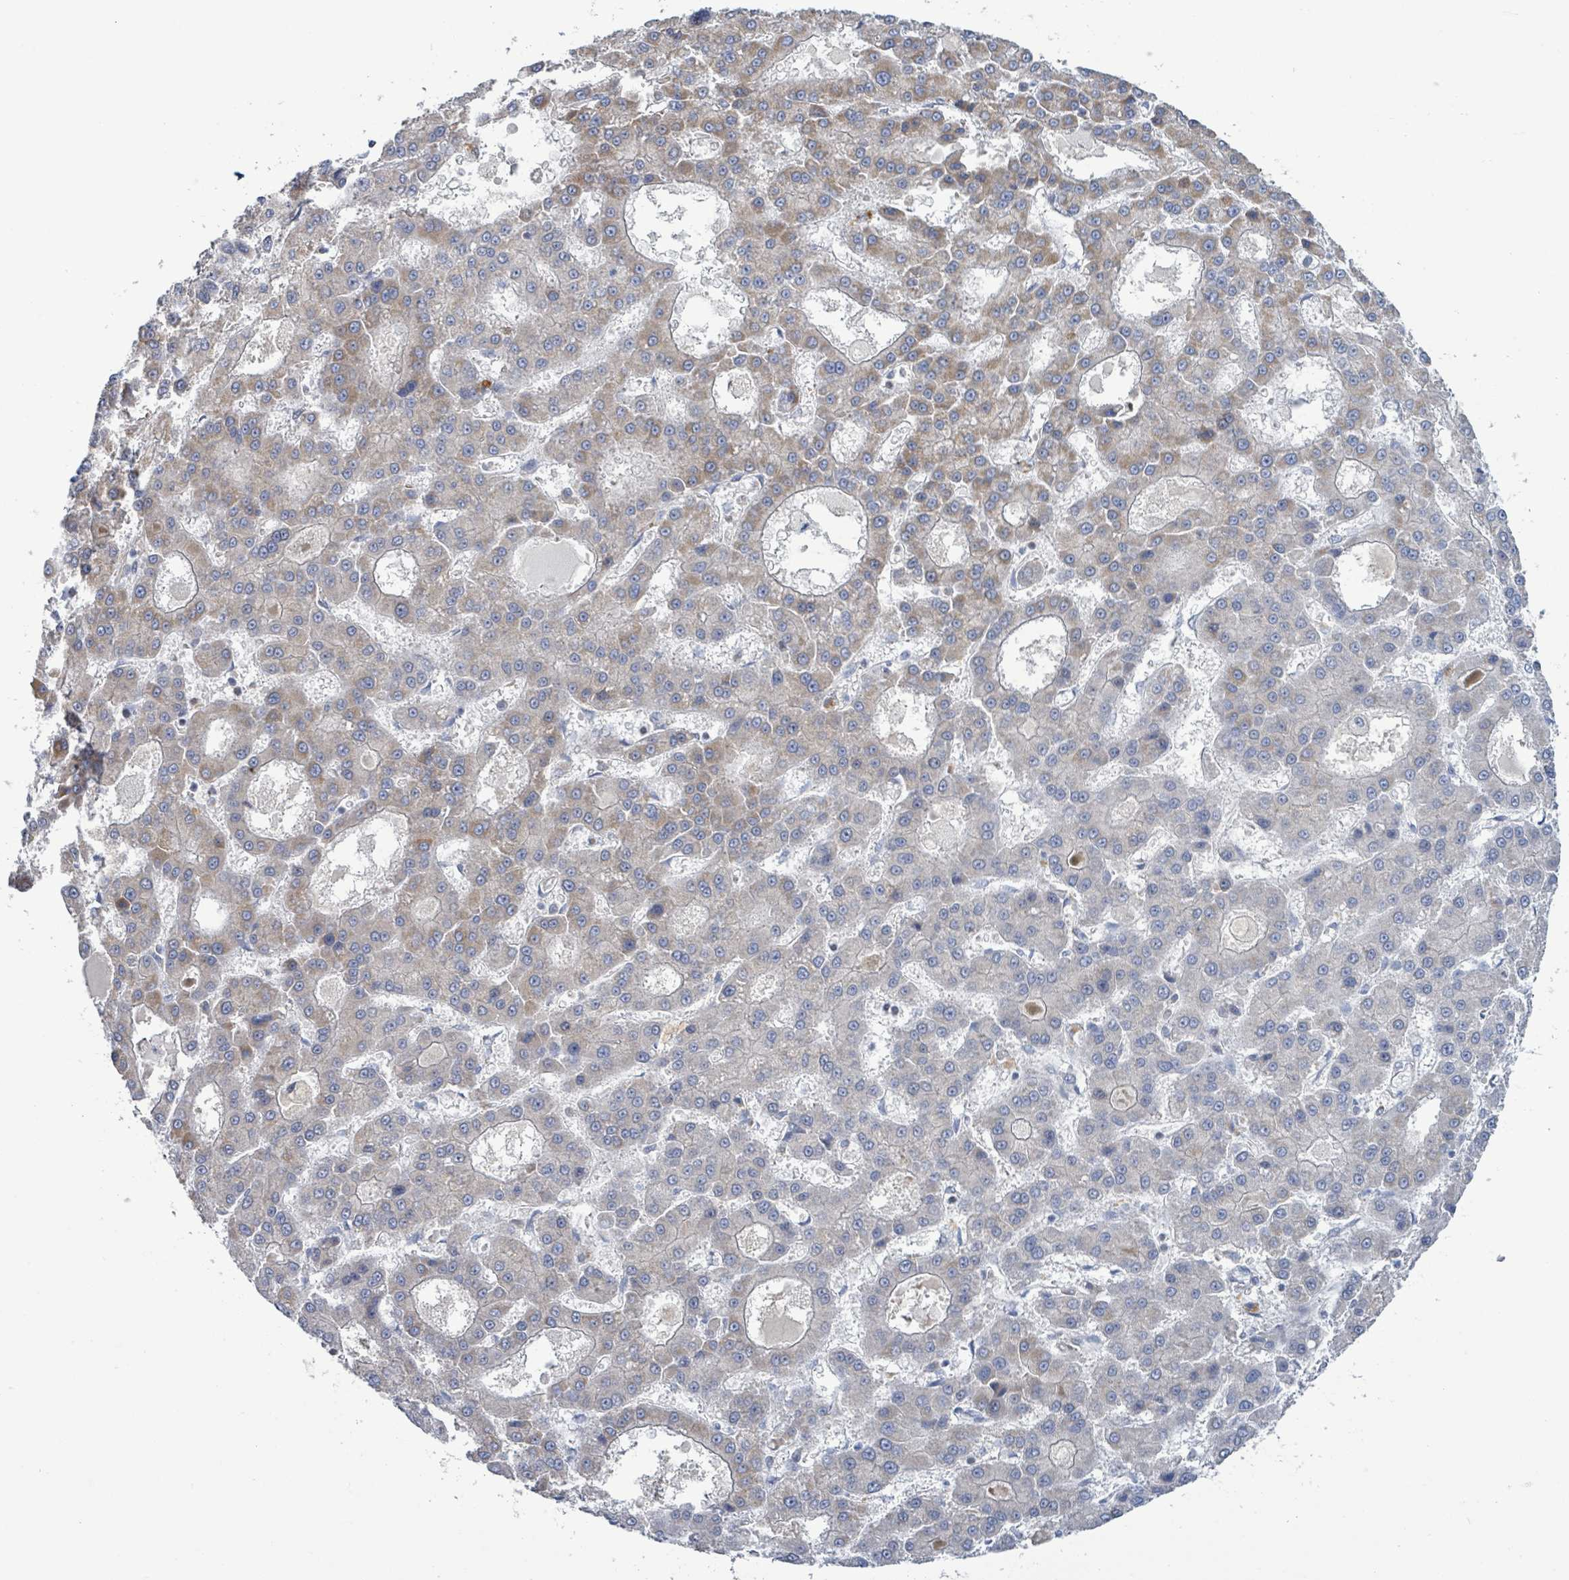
{"staining": {"intensity": "weak", "quantity": "25%-75%", "location": "cytoplasmic/membranous"}, "tissue": "liver cancer", "cell_type": "Tumor cells", "image_type": "cancer", "snomed": [{"axis": "morphology", "description": "Carcinoma, Hepatocellular, NOS"}, {"axis": "topography", "description": "Liver"}], "caption": "Protein expression analysis of human liver hepatocellular carcinoma reveals weak cytoplasmic/membranous positivity in about 25%-75% of tumor cells.", "gene": "PGAM1", "patient": {"sex": "male", "age": 70}}